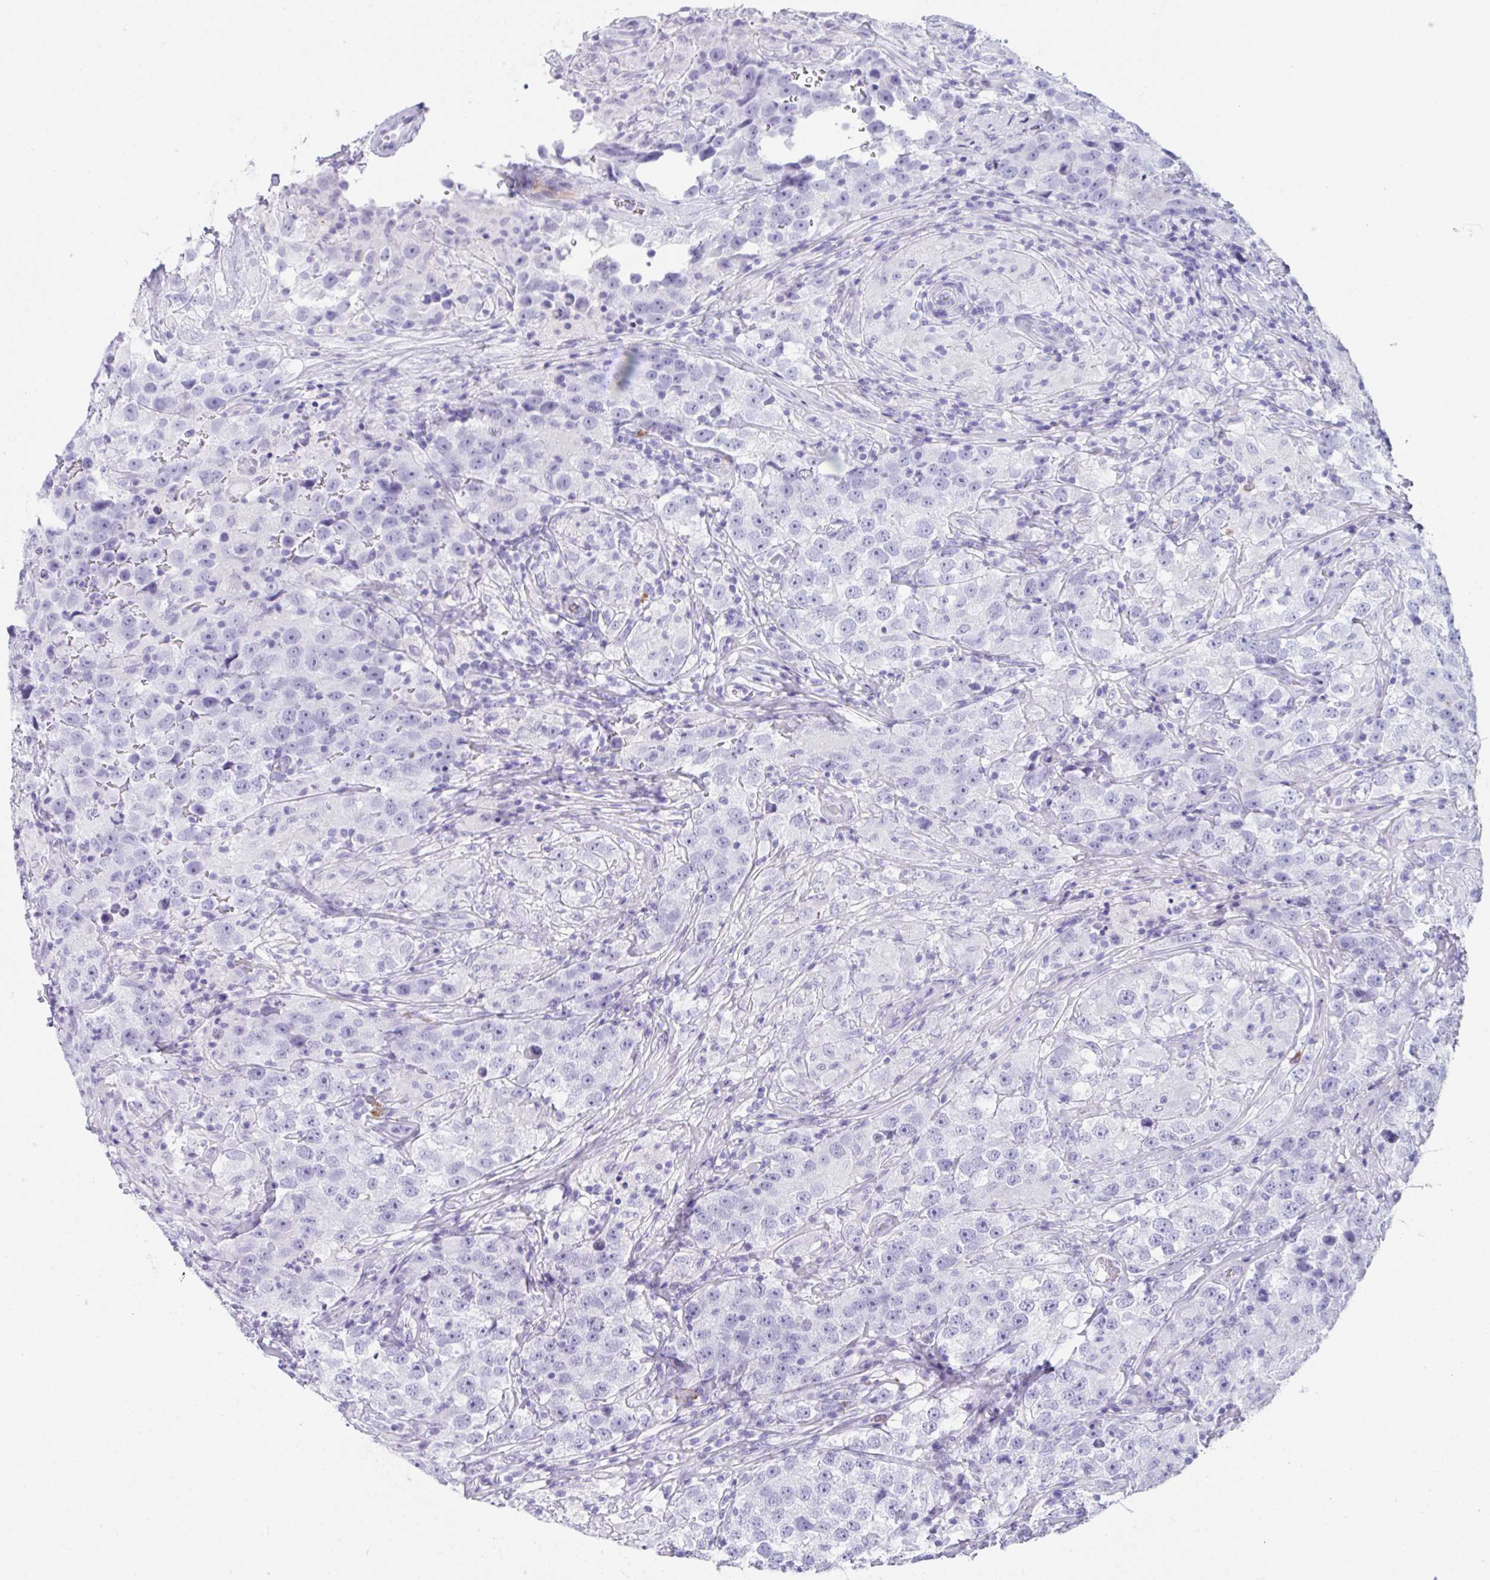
{"staining": {"intensity": "negative", "quantity": "none", "location": "none"}, "tissue": "testis cancer", "cell_type": "Tumor cells", "image_type": "cancer", "snomed": [{"axis": "morphology", "description": "Seminoma, NOS"}, {"axis": "topography", "description": "Testis"}], "caption": "Immunohistochemistry (IHC) micrograph of seminoma (testis) stained for a protein (brown), which shows no staining in tumor cells.", "gene": "JCHAIN", "patient": {"sex": "male", "age": 46}}